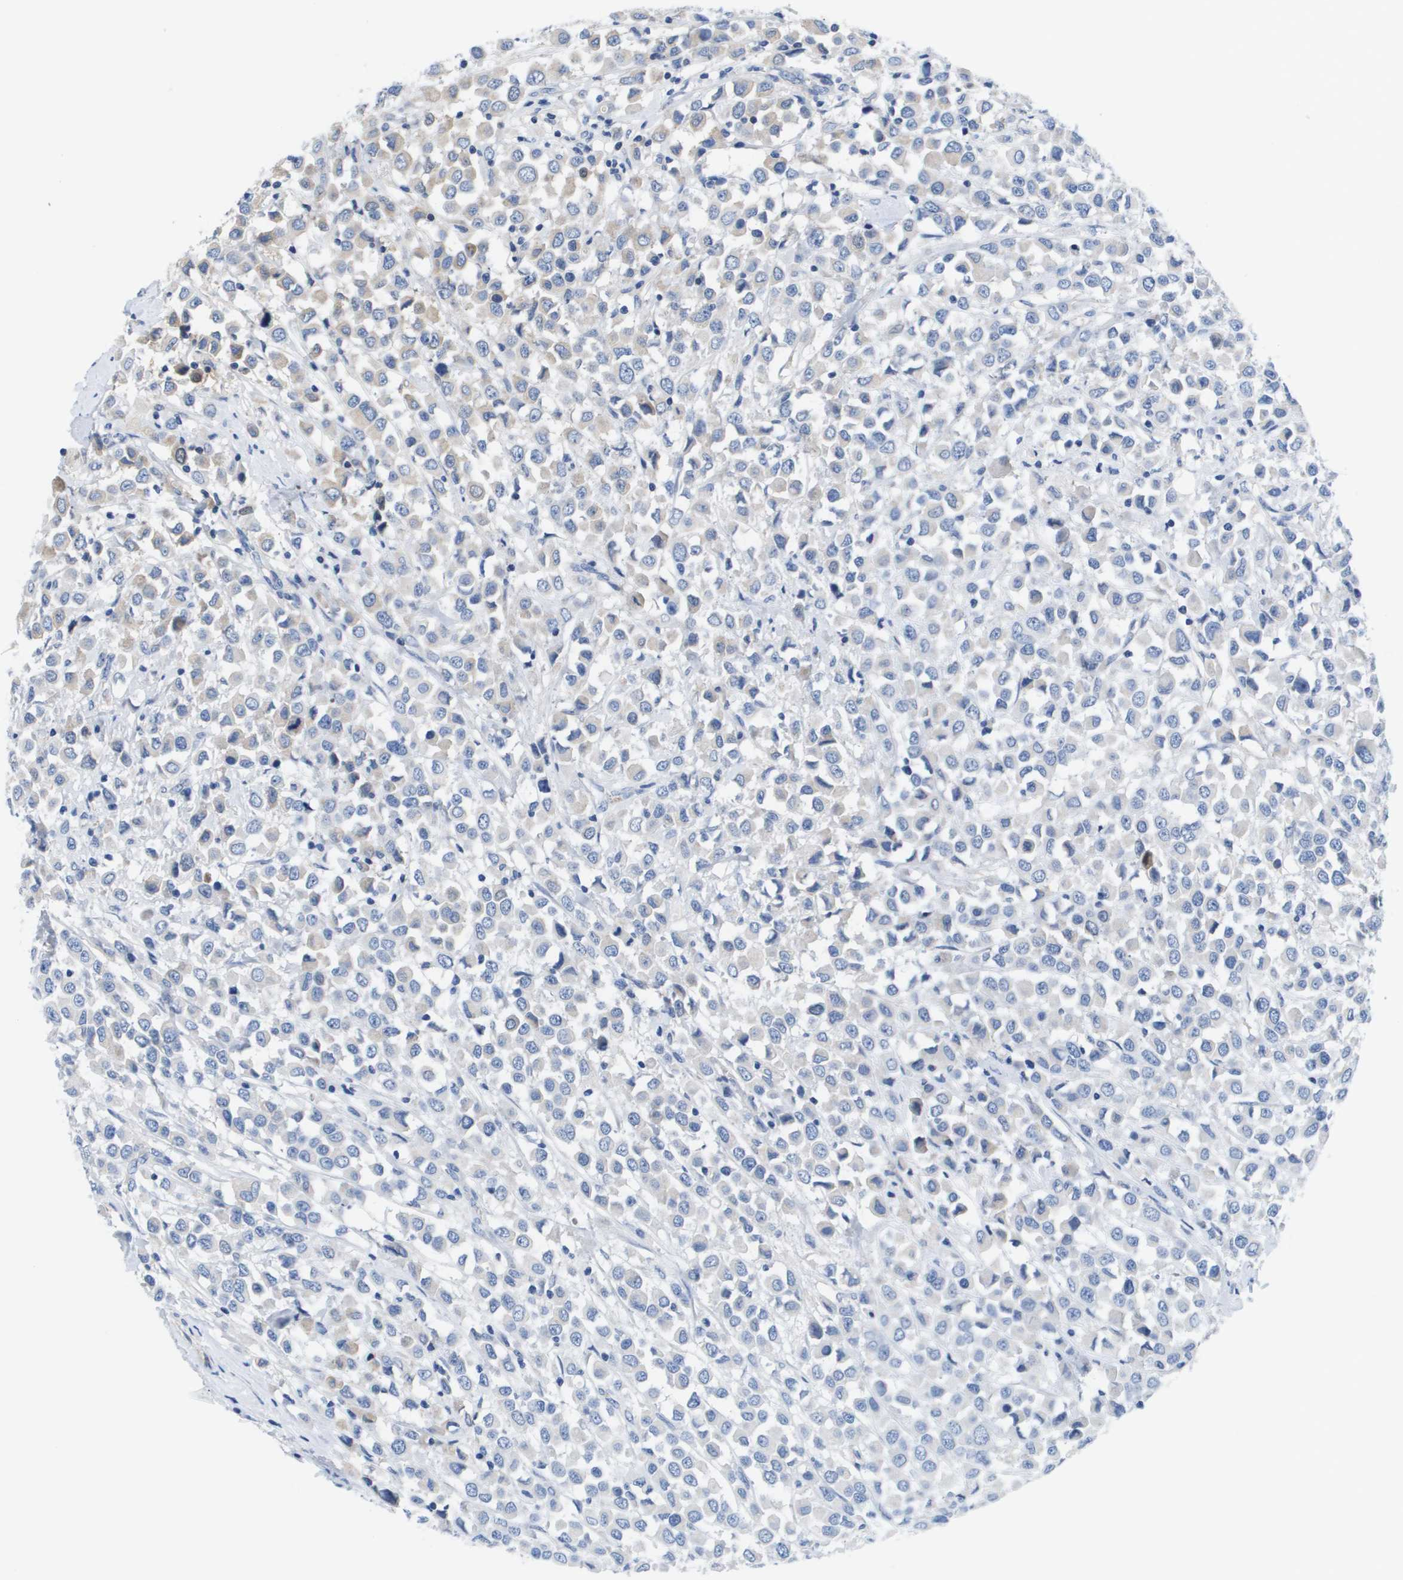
{"staining": {"intensity": "negative", "quantity": "none", "location": "none"}, "tissue": "breast cancer", "cell_type": "Tumor cells", "image_type": "cancer", "snomed": [{"axis": "morphology", "description": "Duct carcinoma"}, {"axis": "topography", "description": "Breast"}], "caption": "Photomicrograph shows no significant protein expression in tumor cells of infiltrating ductal carcinoma (breast).", "gene": "APOA1", "patient": {"sex": "female", "age": 61}}